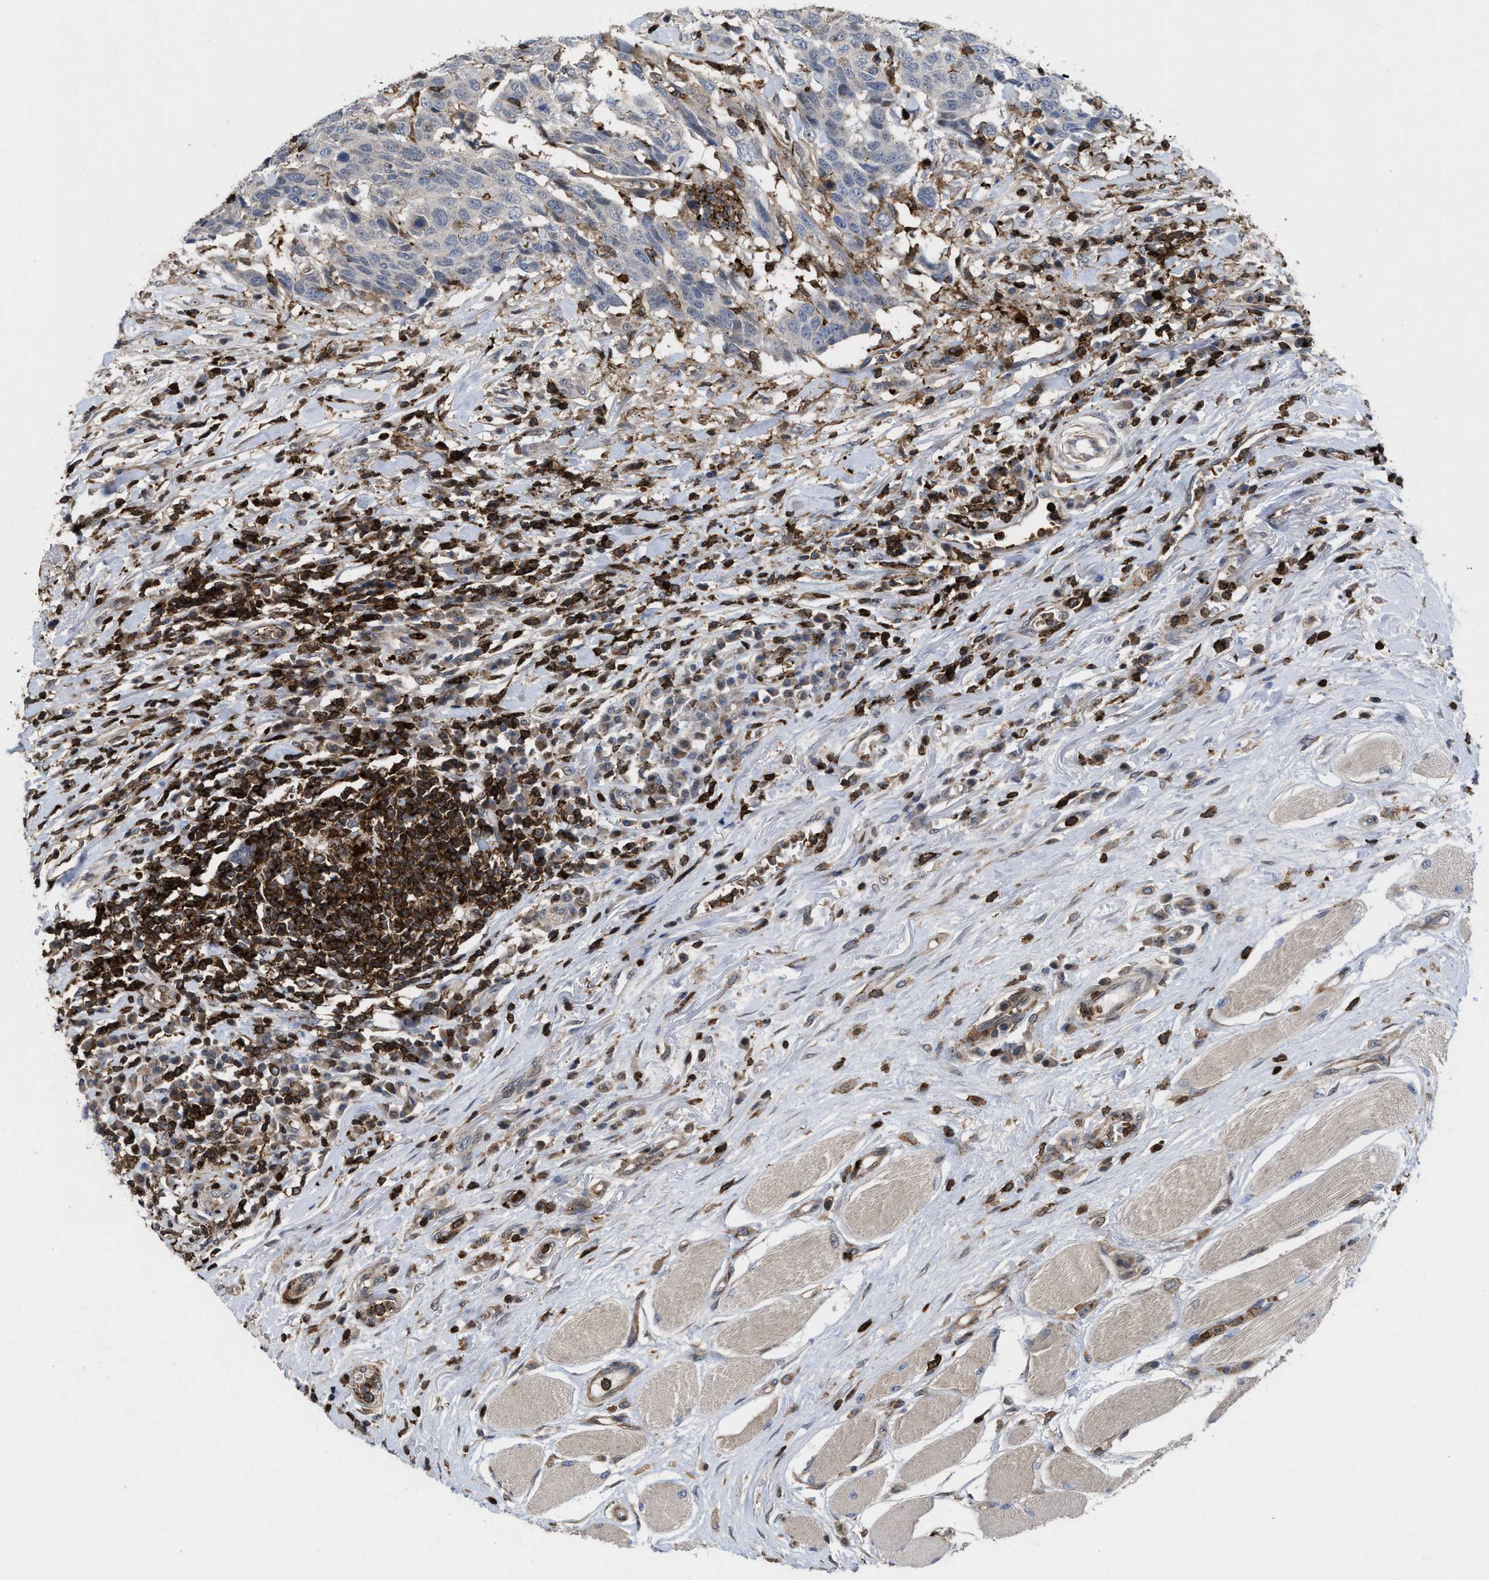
{"staining": {"intensity": "negative", "quantity": "none", "location": "none"}, "tissue": "head and neck cancer", "cell_type": "Tumor cells", "image_type": "cancer", "snomed": [{"axis": "morphology", "description": "Squamous cell carcinoma, NOS"}, {"axis": "topography", "description": "Head-Neck"}], "caption": "DAB (3,3'-diaminobenzidine) immunohistochemical staining of human head and neck cancer demonstrates no significant positivity in tumor cells.", "gene": "PTPRE", "patient": {"sex": "male", "age": 66}}